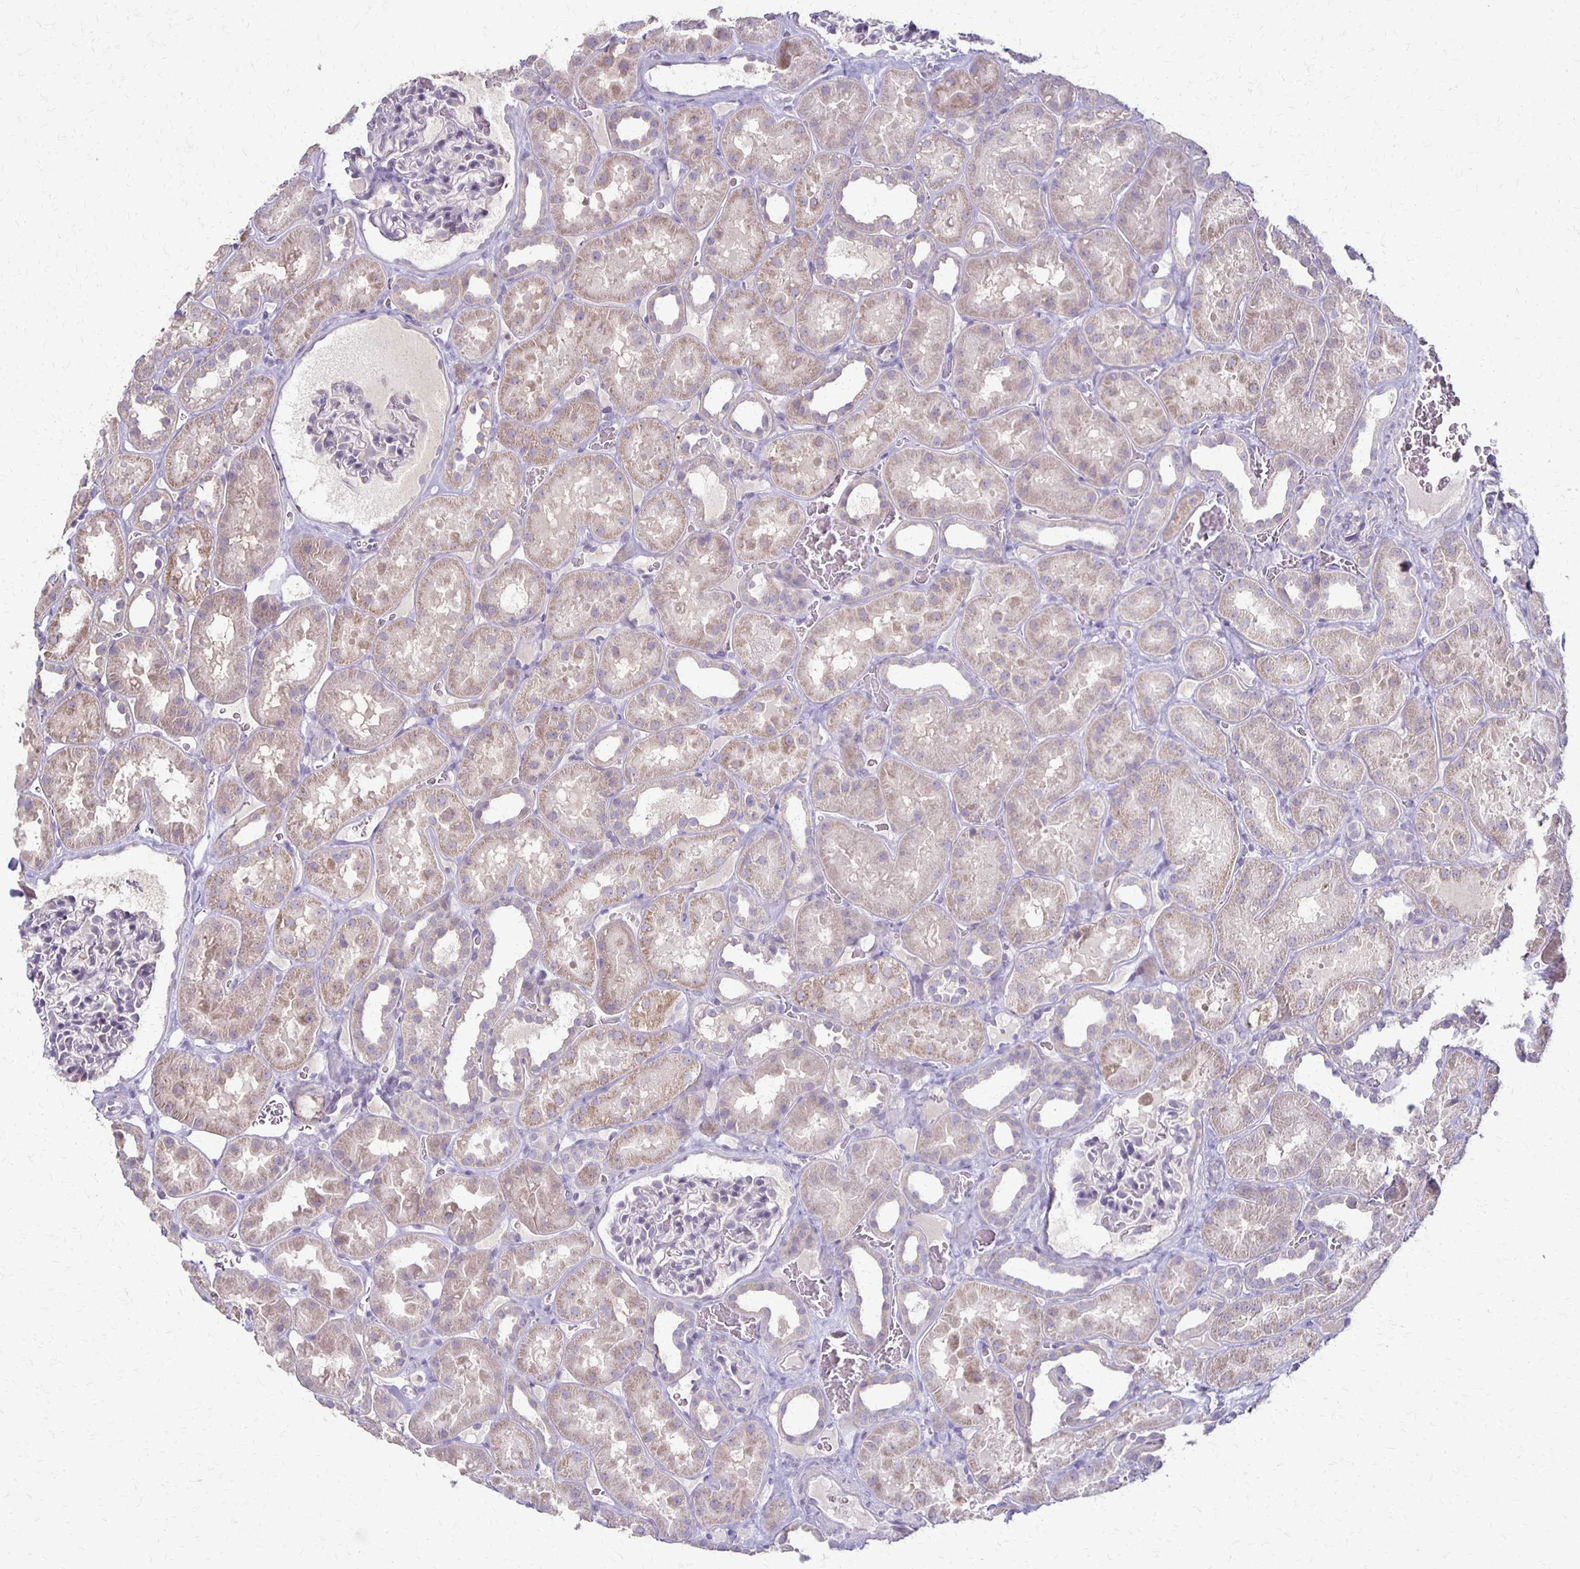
{"staining": {"intensity": "negative", "quantity": "none", "location": "none"}, "tissue": "kidney", "cell_type": "Cells in glomeruli", "image_type": "normal", "snomed": [{"axis": "morphology", "description": "Normal tissue, NOS"}, {"axis": "topography", "description": "Kidney"}], "caption": "DAB (3,3'-diaminobenzidine) immunohistochemical staining of normal human kidney reveals no significant expression in cells in glomeruli.", "gene": "SLC35E2B", "patient": {"sex": "female", "age": 41}}